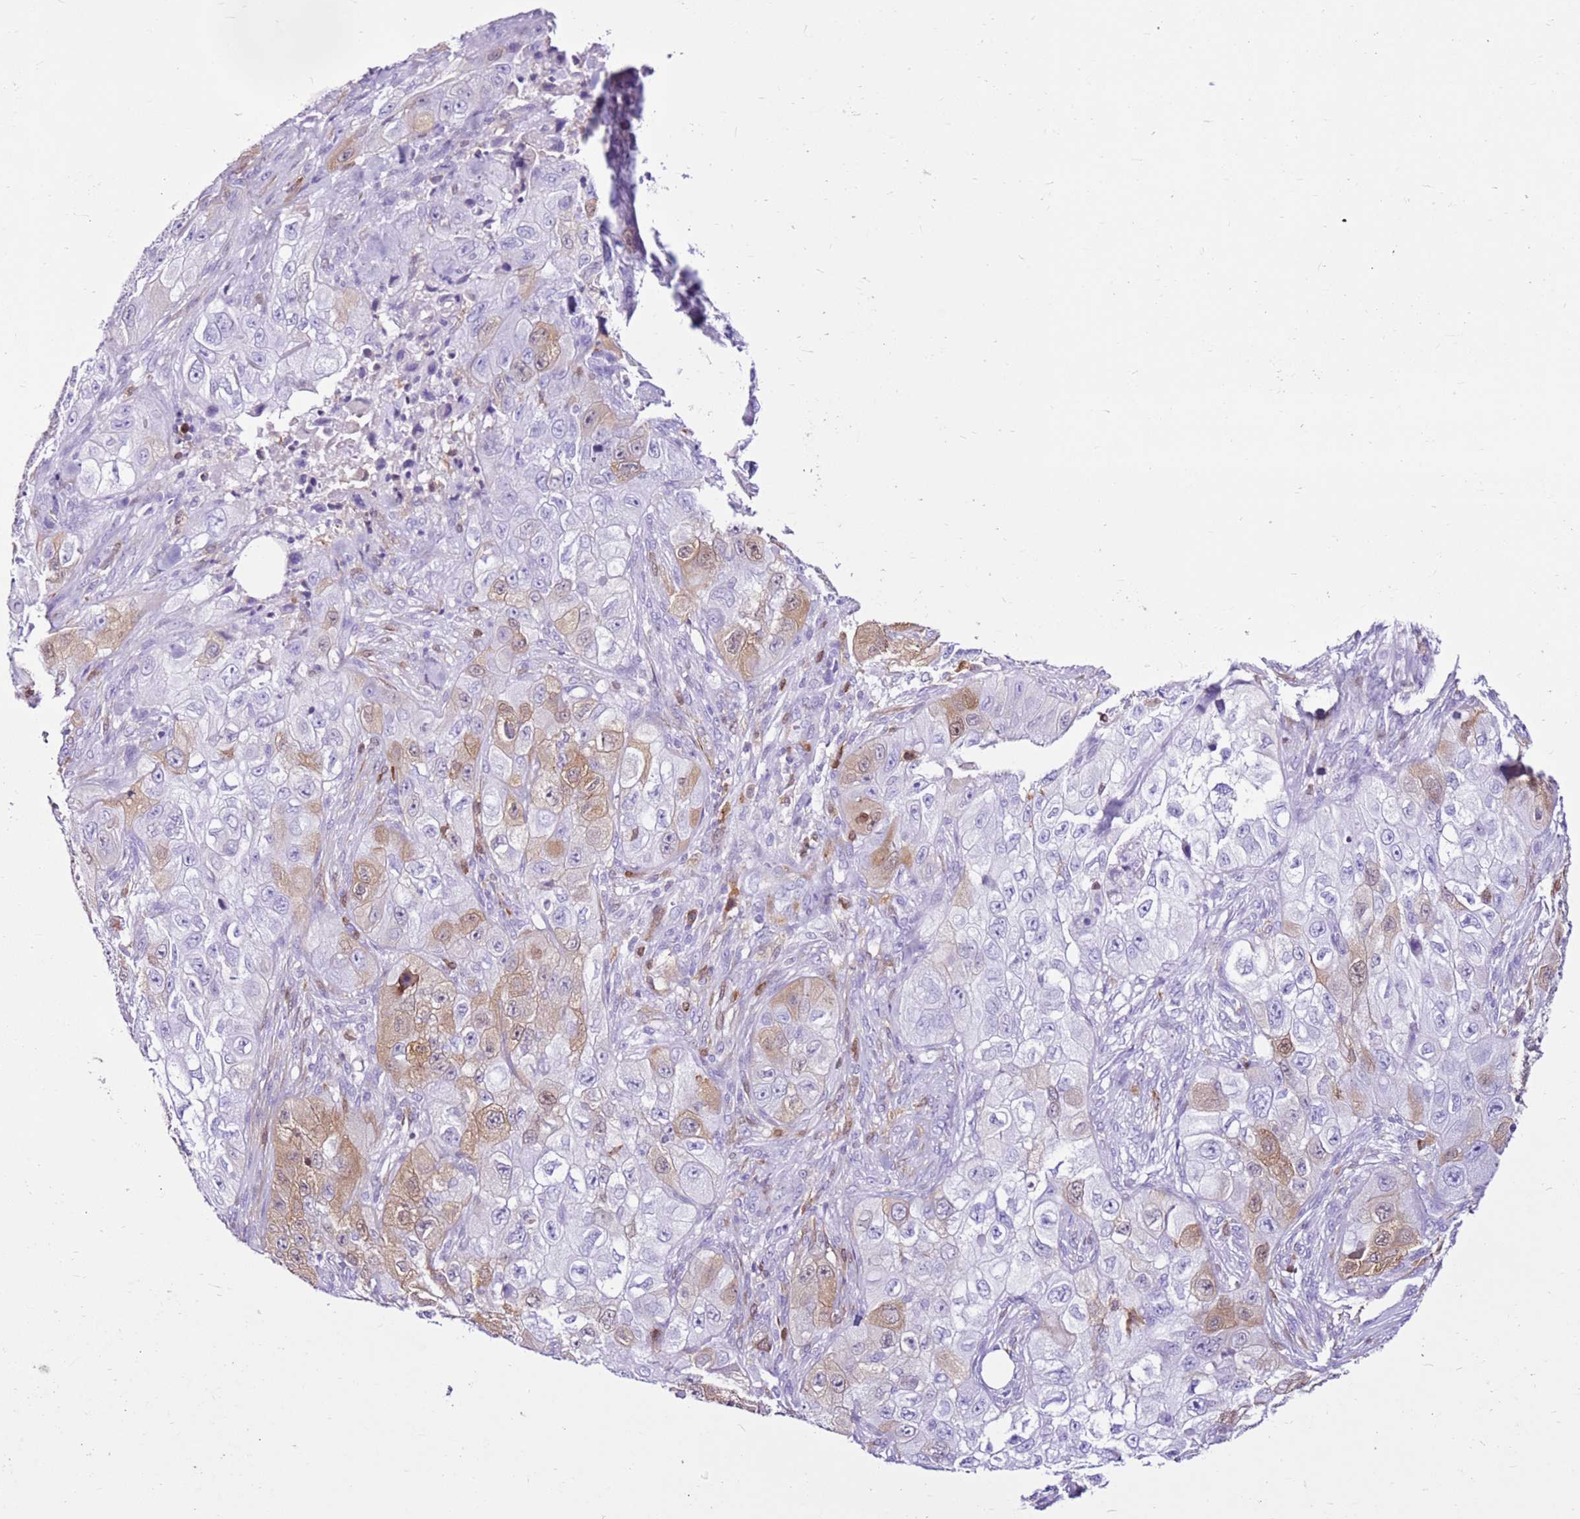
{"staining": {"intensity": "weak", "quantity": "<25%", "location": "cytoplasmic/membranous,nuclear"}, "tissue": "skin cancer", "cell_type": "Tumor cells", "image_type": "cancer", "snomed": [{"axis": "morphology", "description": "Squamous cell carcinoma, NOS"}, {"axis": "topography", "description": "Skin"}, {"axis": "topography", "description": "Subcutis"}], "caption": "This is an immunohistochemistry image of skin cancer (squamous cell carcinoma). There is no positivity in tumor cells.", "gene": "SPC25", "patient": {"sex": "male", "age": 73}}